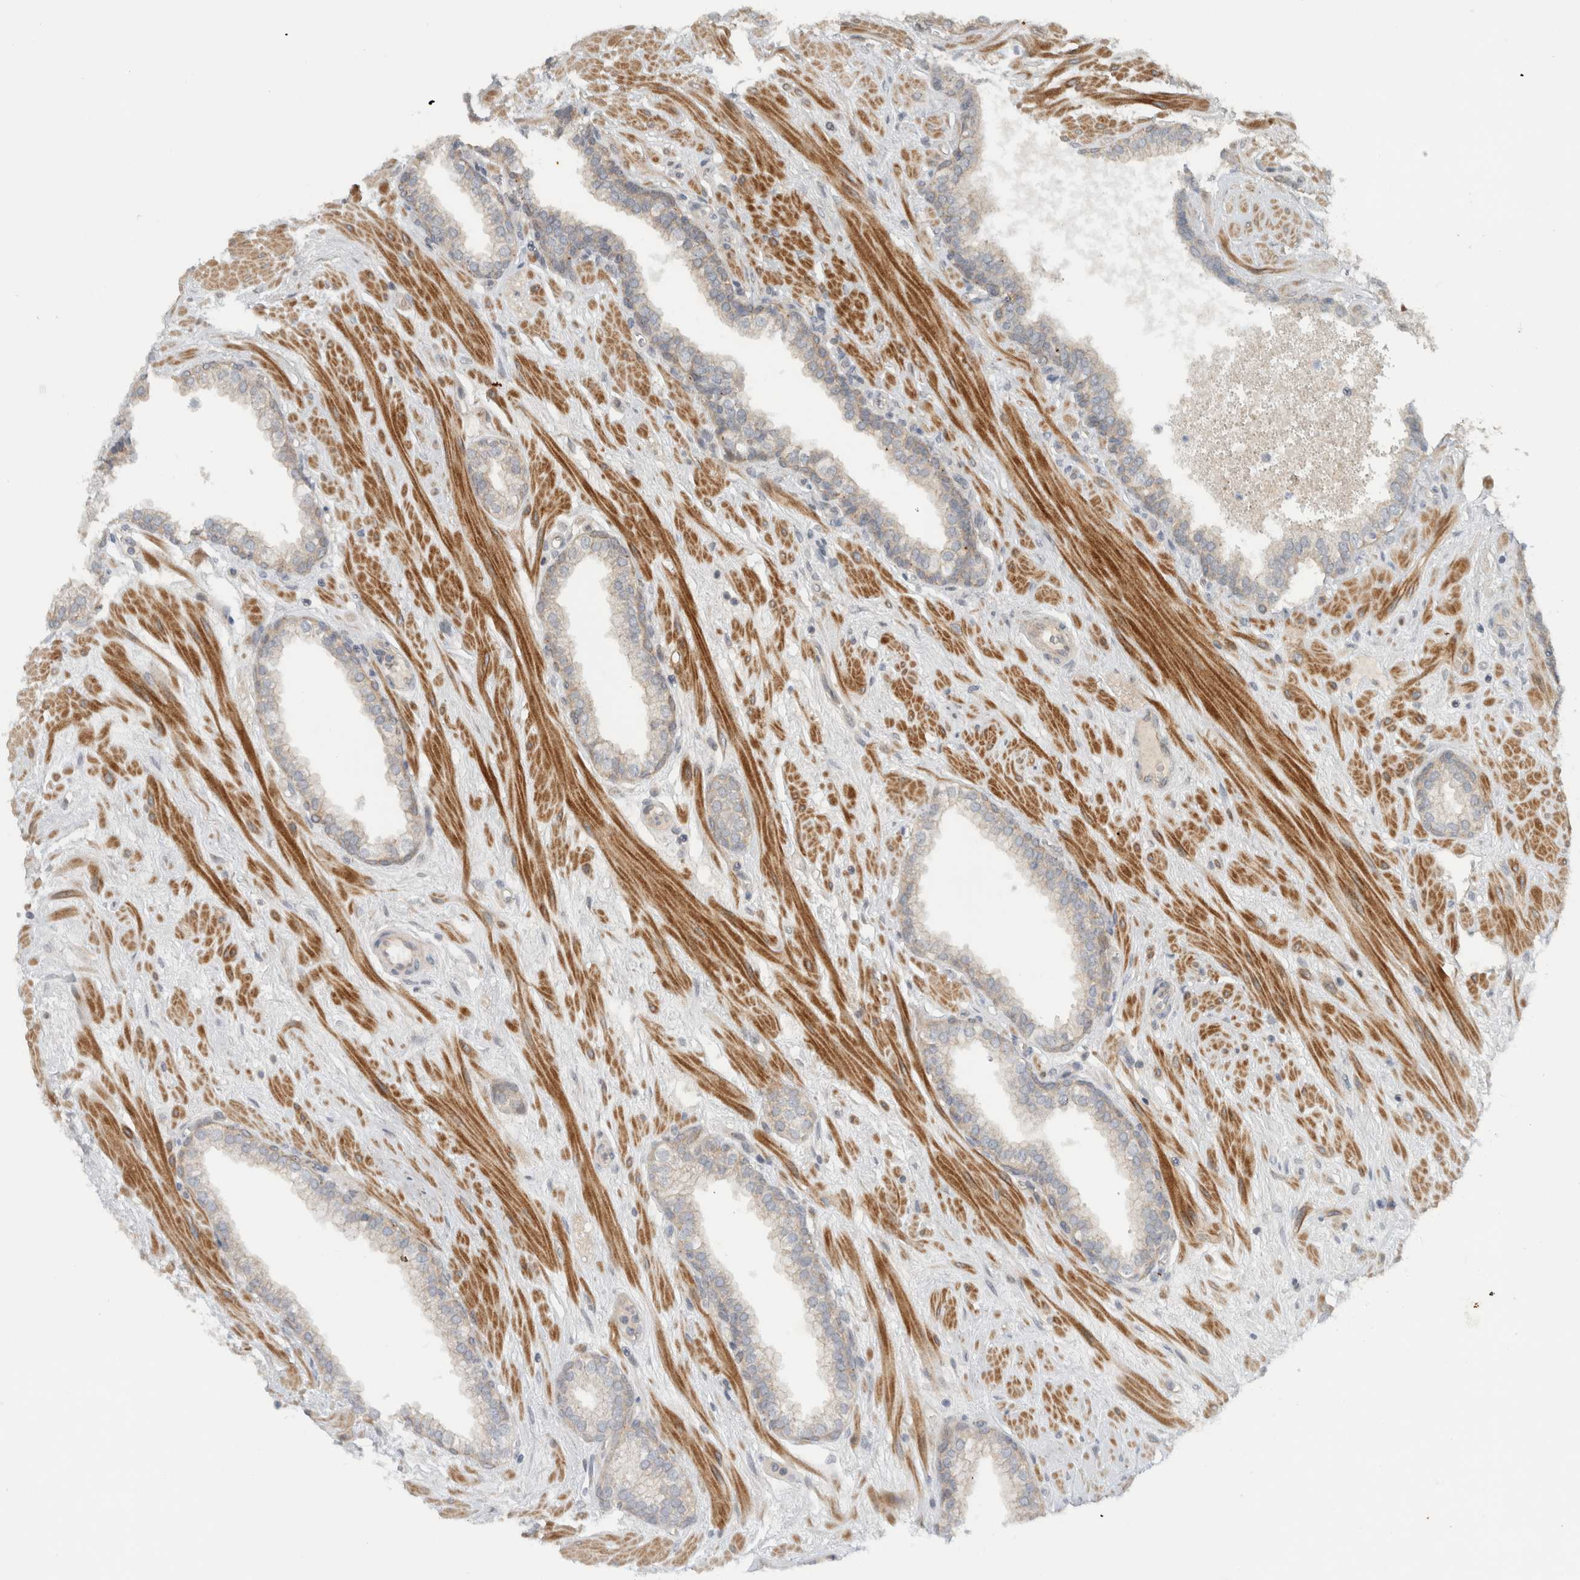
{"staining": {"intensity": "weak", "quantity": "<25%", "location": "cytoplasmic/membranous"}, "tissue": "prostate", "cell_type": "Glandular cells", "image_type": "normal", "snomed": [{"axis": "morphology", "description": "Normal tissue, NOS"}, {"axis": "morphology", "description": "Urothelial carcinoma, Low grade"}, {"axis": "topography", "description": "Urinary bladder"}, {"axis": "topography", "description": "Prostate"}], "caption": "IHC image of benign prostate stained for a protein (brown), which shows no positivity in glandular cells. The staining is performed using DAB (3,3'-diaminobenzidine) brown chromogen with nuclei counter-stained in using hematoxylin.", "gene": "ERCC6L2", "patient": {"sex": "male", "age": 60}}